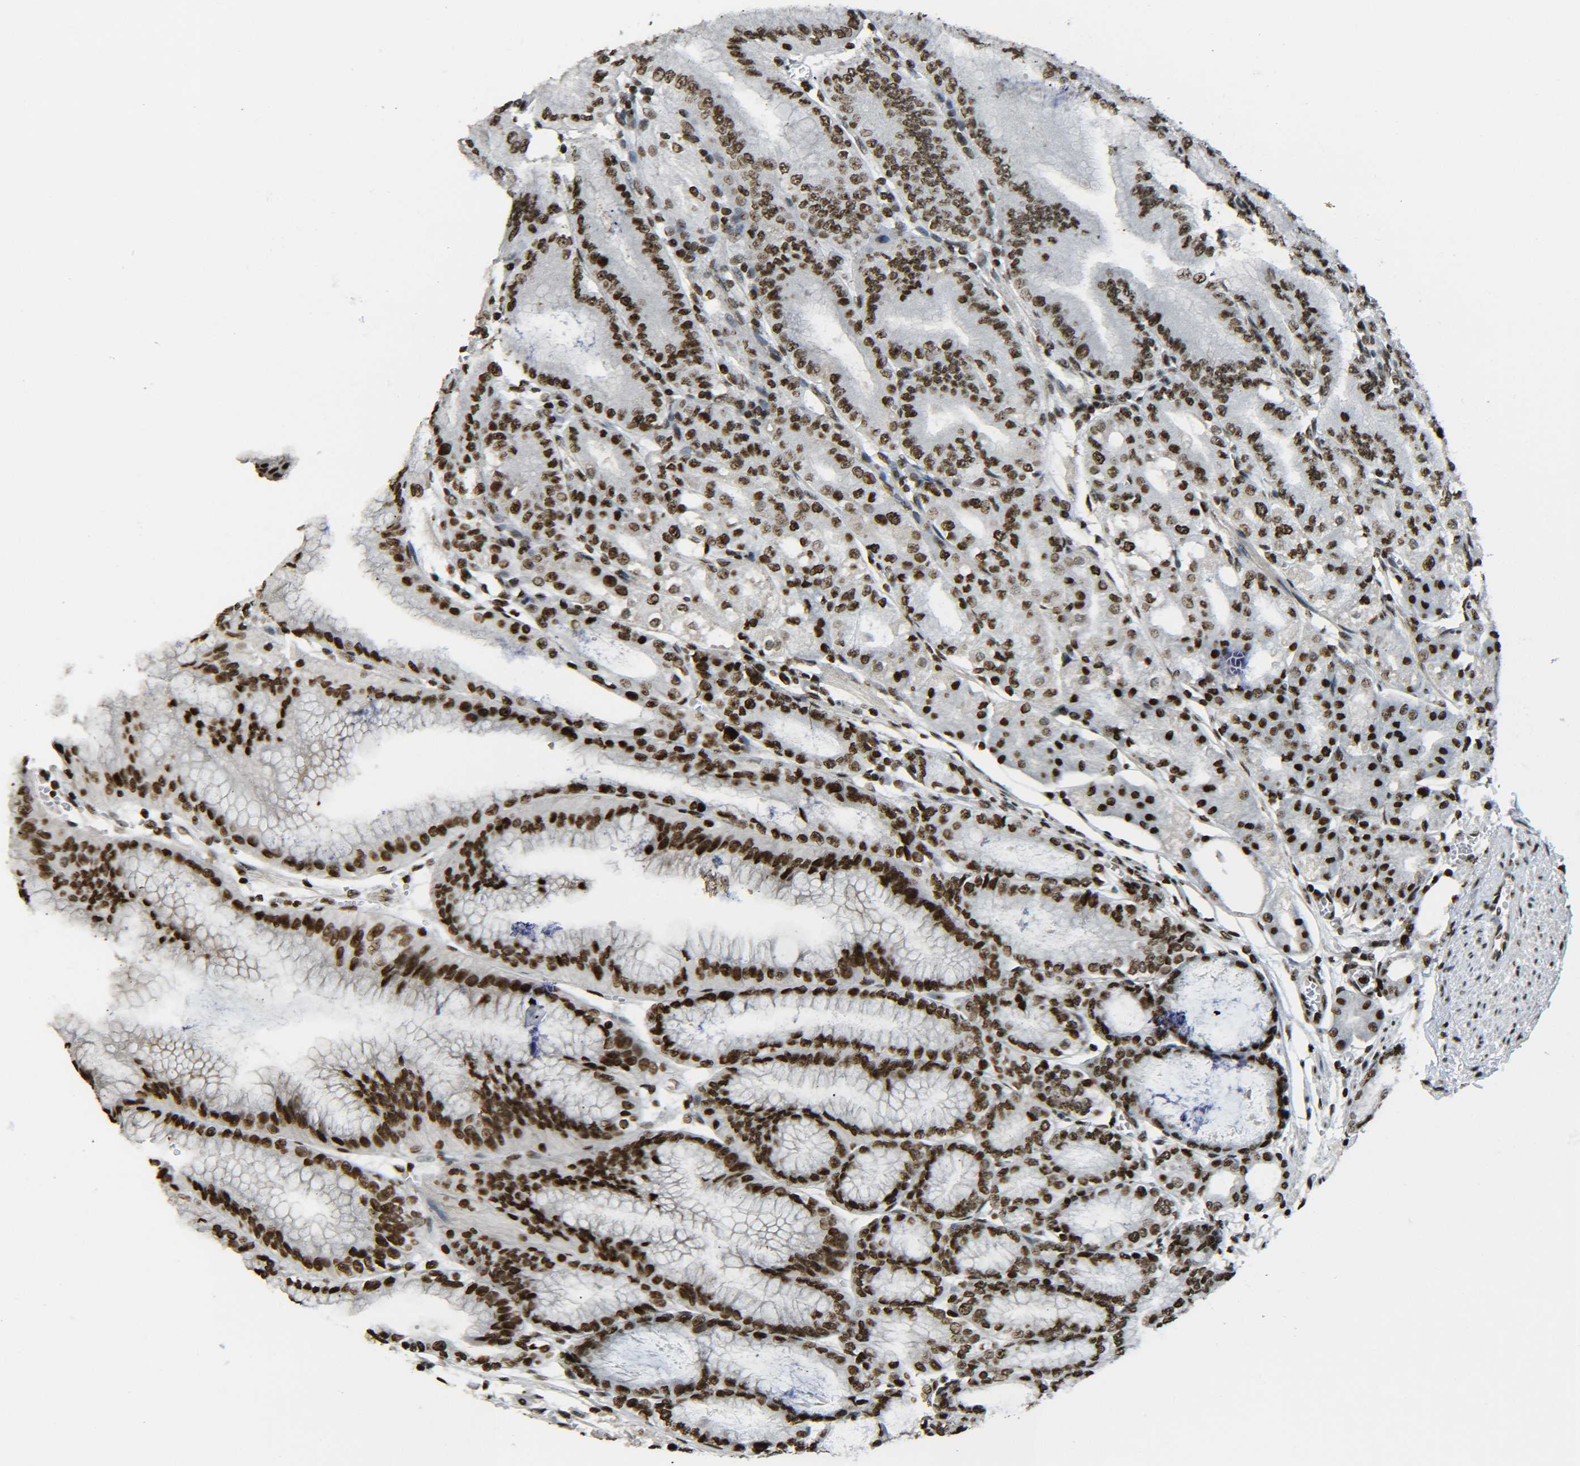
{"staining": {"intensity": "strong", "quantity": ">75%", "location": "nuclear"}, "tissue": "stomach", "cell_type": "Glandular cells", "image_type": "normal", "snomed": [{"axis": "morphology", "description": "Normal tissue, NOS"}, {"axis": "topography", "description": "Stomach, lower"}], "caption": "Immunohistochemical staining of normal stomach reveals high levels of strong nuclear positivity in about >75% of glandular cells.", "gene": "H4C16", "patient": {"sex": "male", "age": 71}}